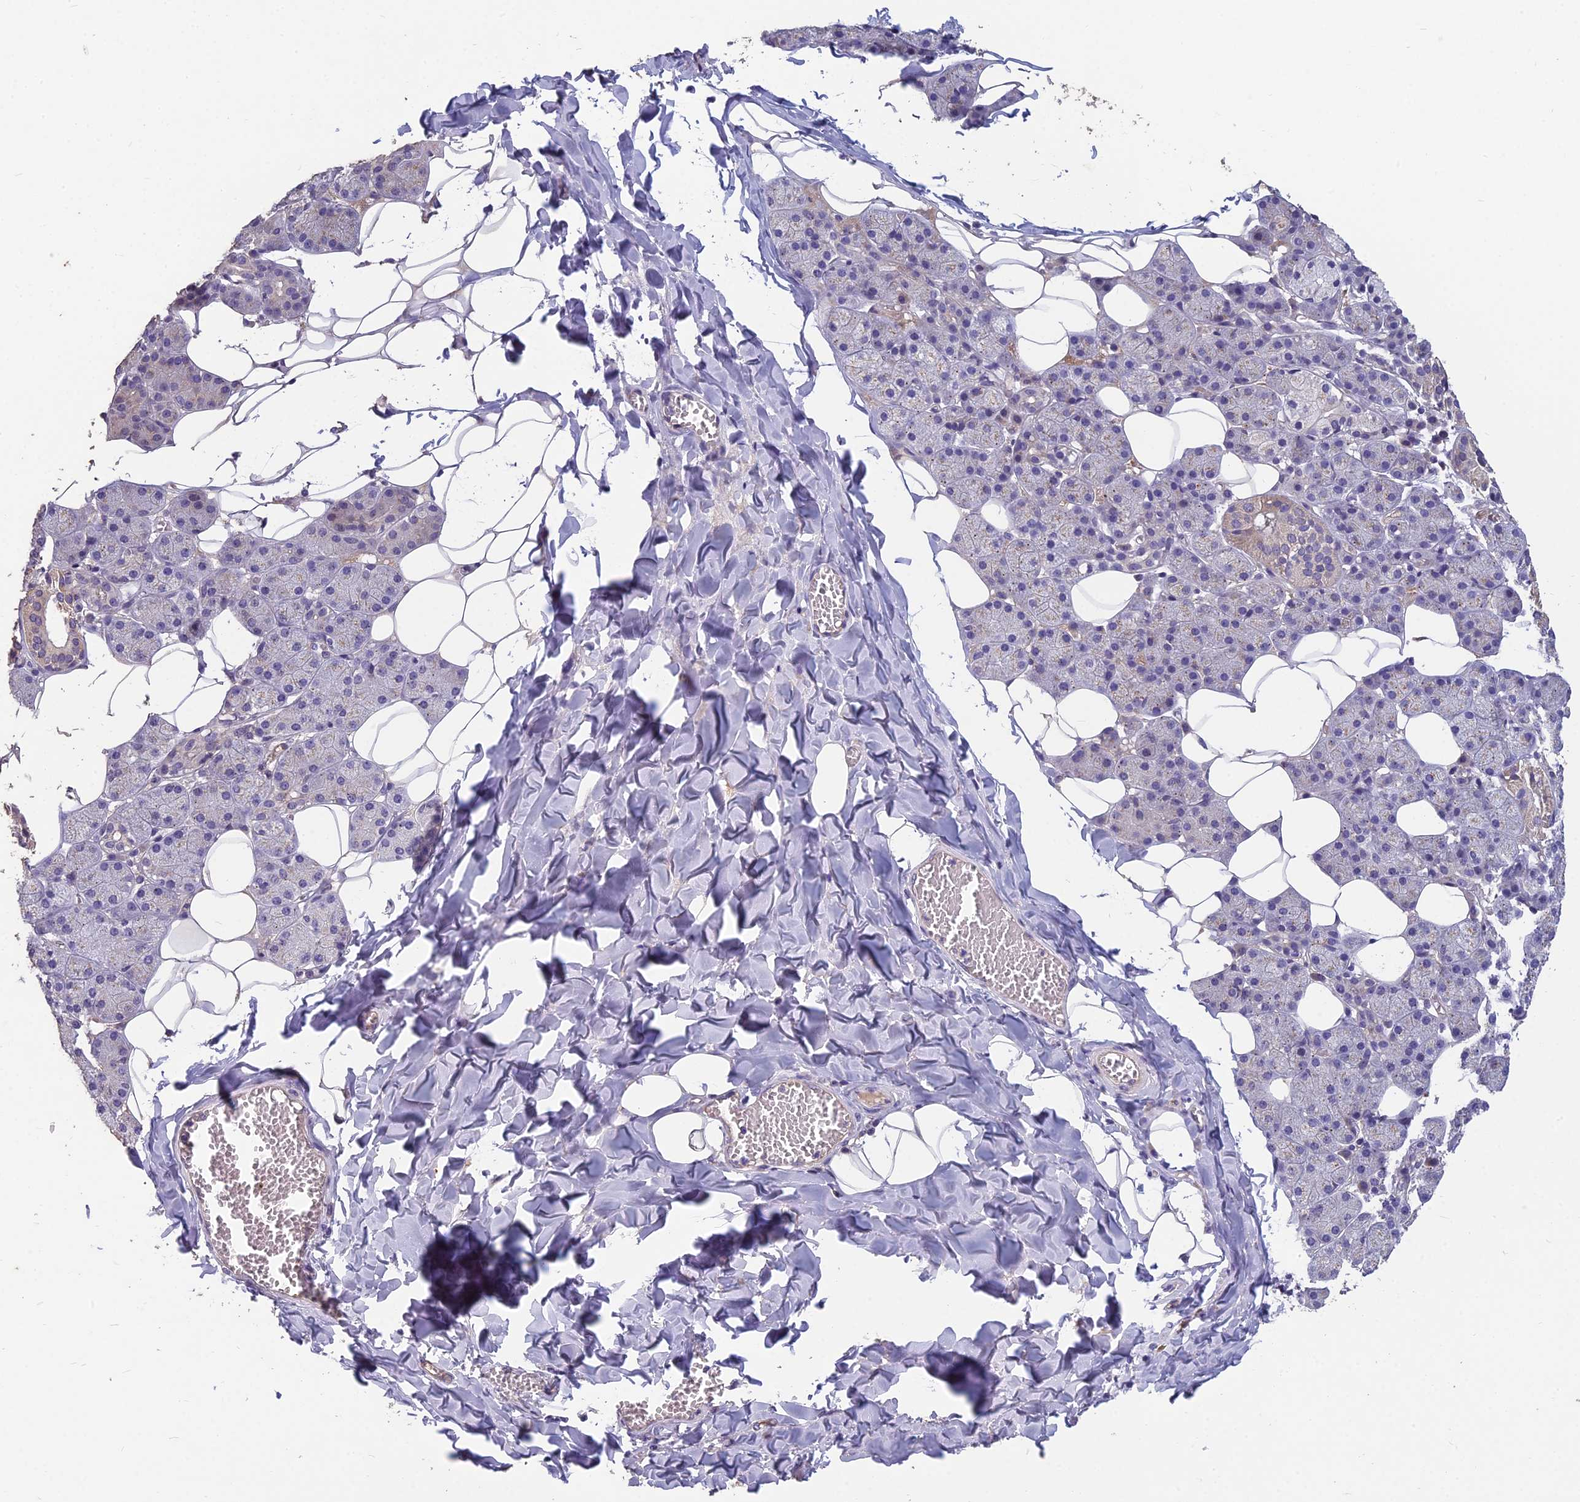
{"staining": {"intensity": "weak", "quantity": "<25%", "location": "cytoplasmic/membranous"}, "tissue": "salivary gland", "cell_type": "Glandular cells", "image_type": "normal", "snomed": [{"axis": "morphology", "description": "Normal tissue, NOS"}, {"axis": "topography", "description": "Salivary gland"}], "caption": "A high-resolution histopathology image shows IHC staining of benign salivary gland, which exhibits no significant positivity in glandular cells. The staining was performed using DAB to visualize the protein expression in brown, while the nuclei were stained in blue with hematoxylin (Magnification: 20x).", "gene": "CEACAM16", "patient": {"sex": "female", "age": 33}}